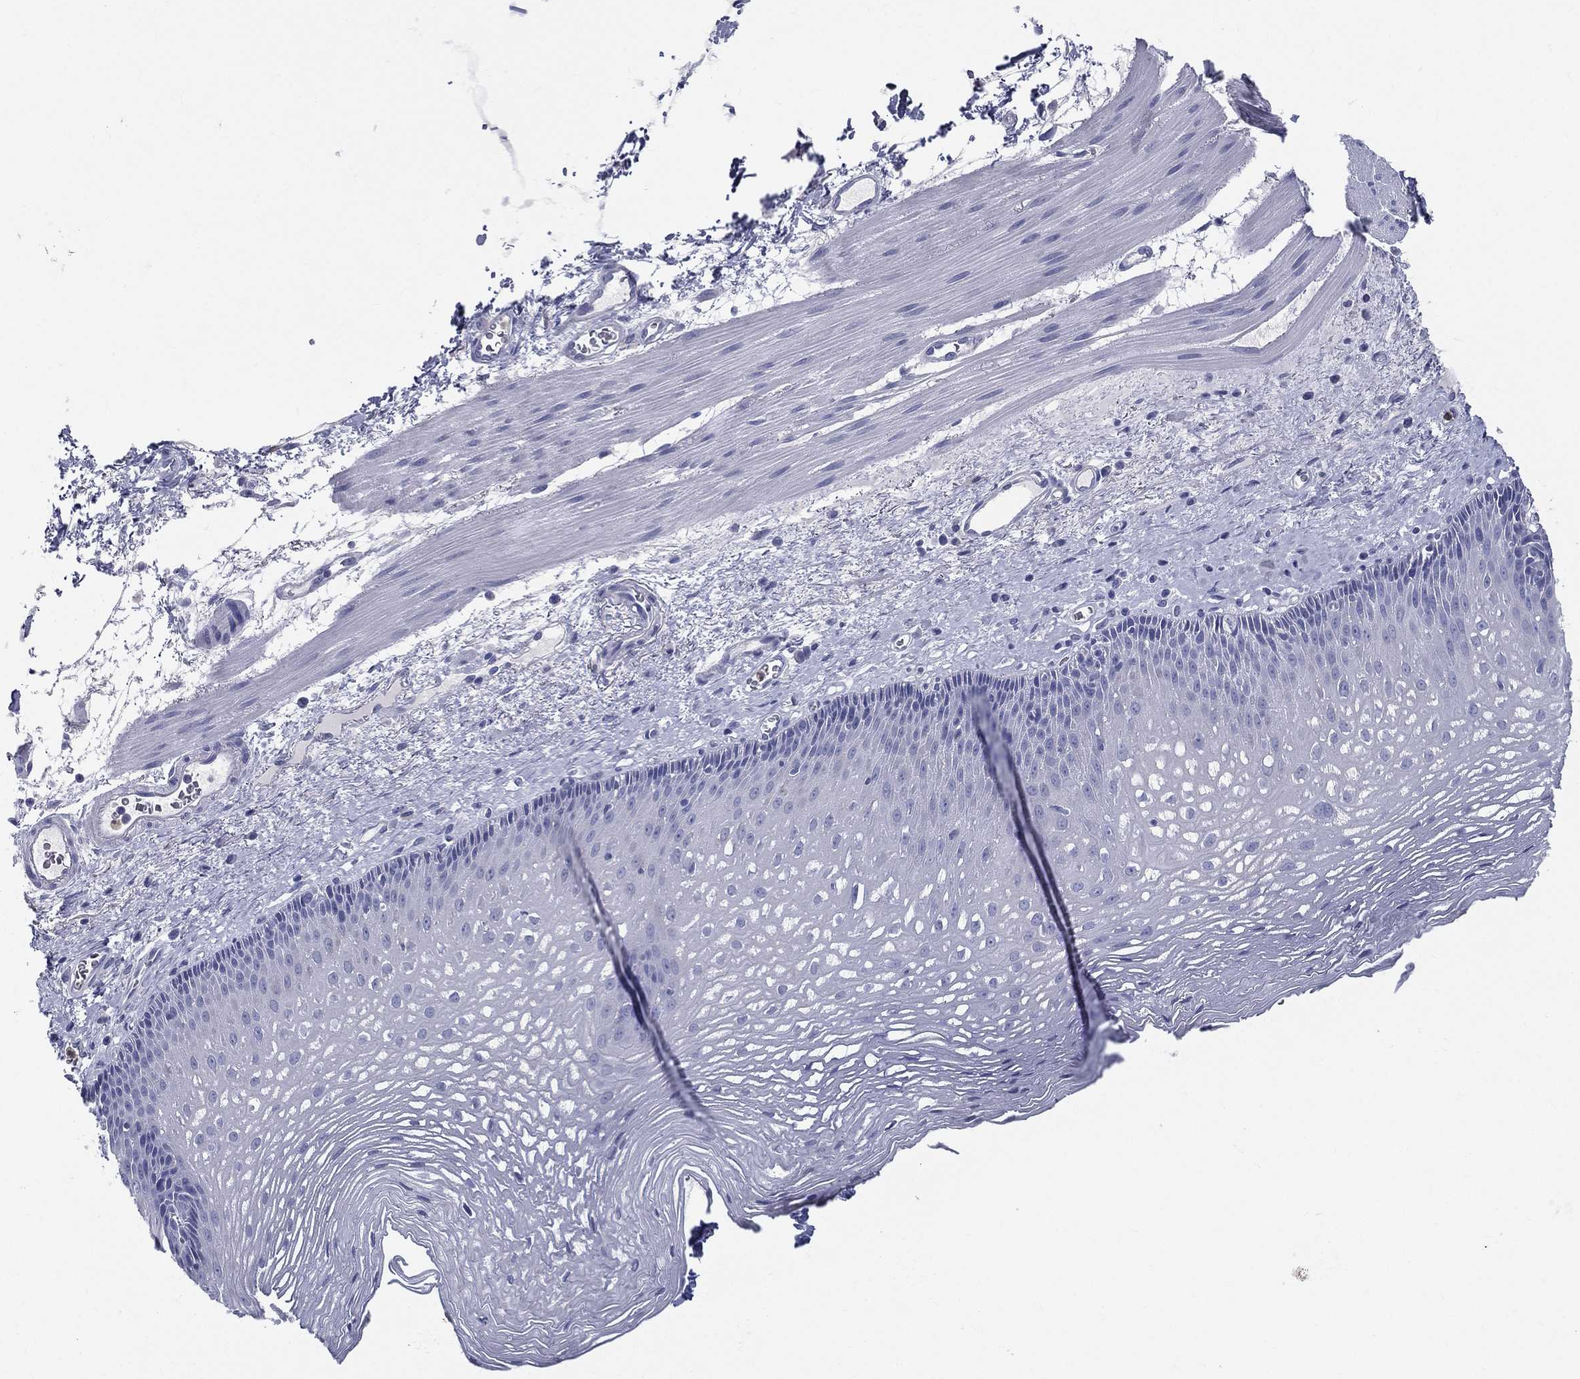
{"staining": {"intensity": "negative", "quantity": "none", "location": "none"}, "tissue": "esophagus", "cell_type": "Squamous epithelial cells", "image_type": "normal", "snomed": [{"axis": "morphology", "description": "Normal tissue, NOS"}, {"axis": "topography", "description": "Esophagus"}], "caption": "DAB immunohistochemical staining of normal esophagus reveals no significant expression in squamous epithelial cells. (IHC, brightfield microscopy, high magnification).", "gene": "DEFB121", "patient": {"sex": "male", "age": 76}}